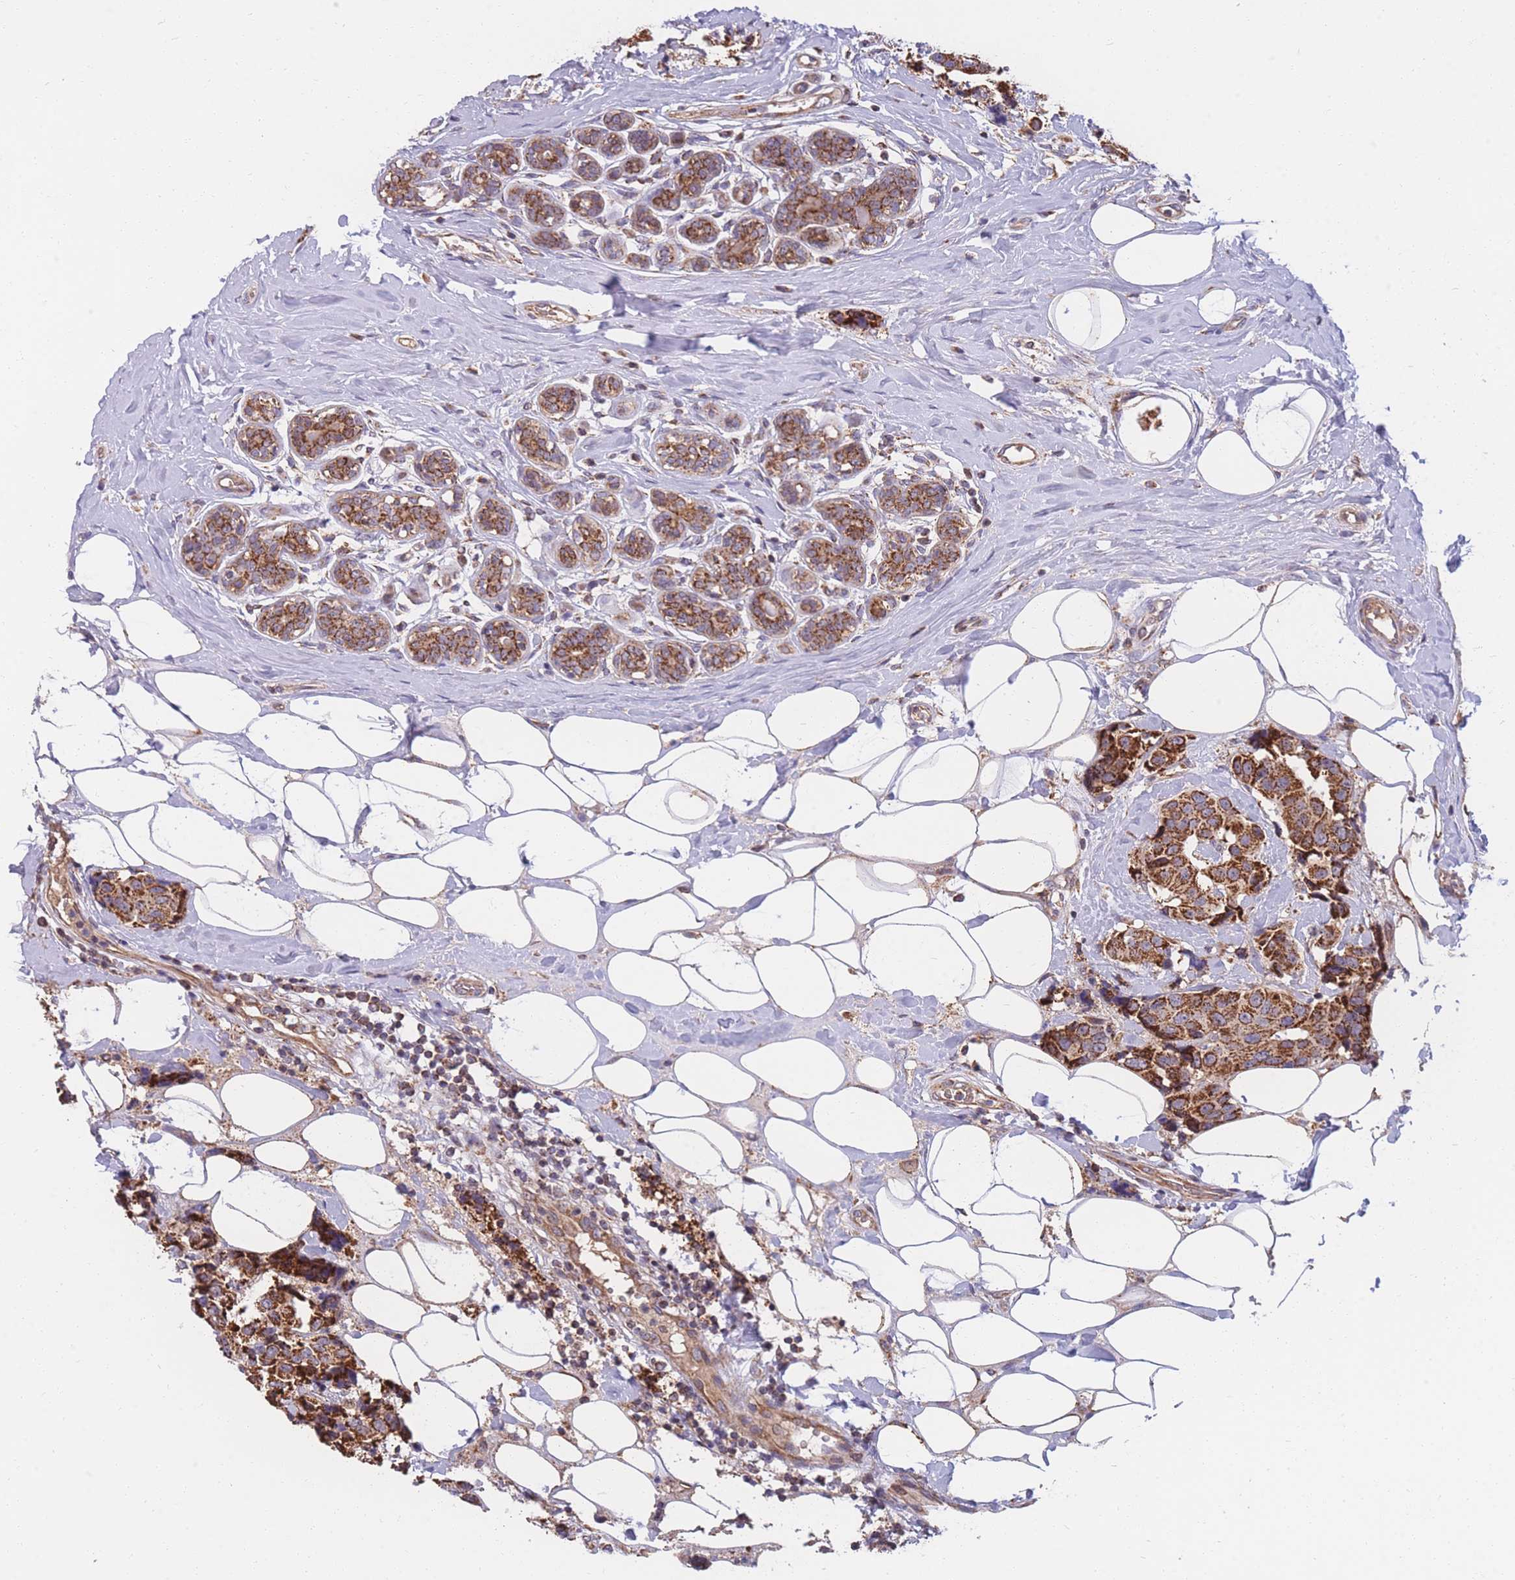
{"staining": {"intensity": "strong", "quantity": ">75%", "location": "cytoplasmic/membranous"}, "tissue": "breast cancer", "cell_type": "Tumor cells", "image_type": "cancer", "snomed": [{"axis": "morphology", "description": "Normal tissue, NOS"}, {"axis": "morphology", "description": "Duct carcinoma"}, {"axis": "topography", "description": "Breast"}], "caption": "About >75% of tumor cells in human breast cancer show strong cytoplasmic/membranous protein expression as visualized by brown immunohistochemical staining.", "gene": "PTPMT1", "patient": {"sex": "female", "age": 39}}